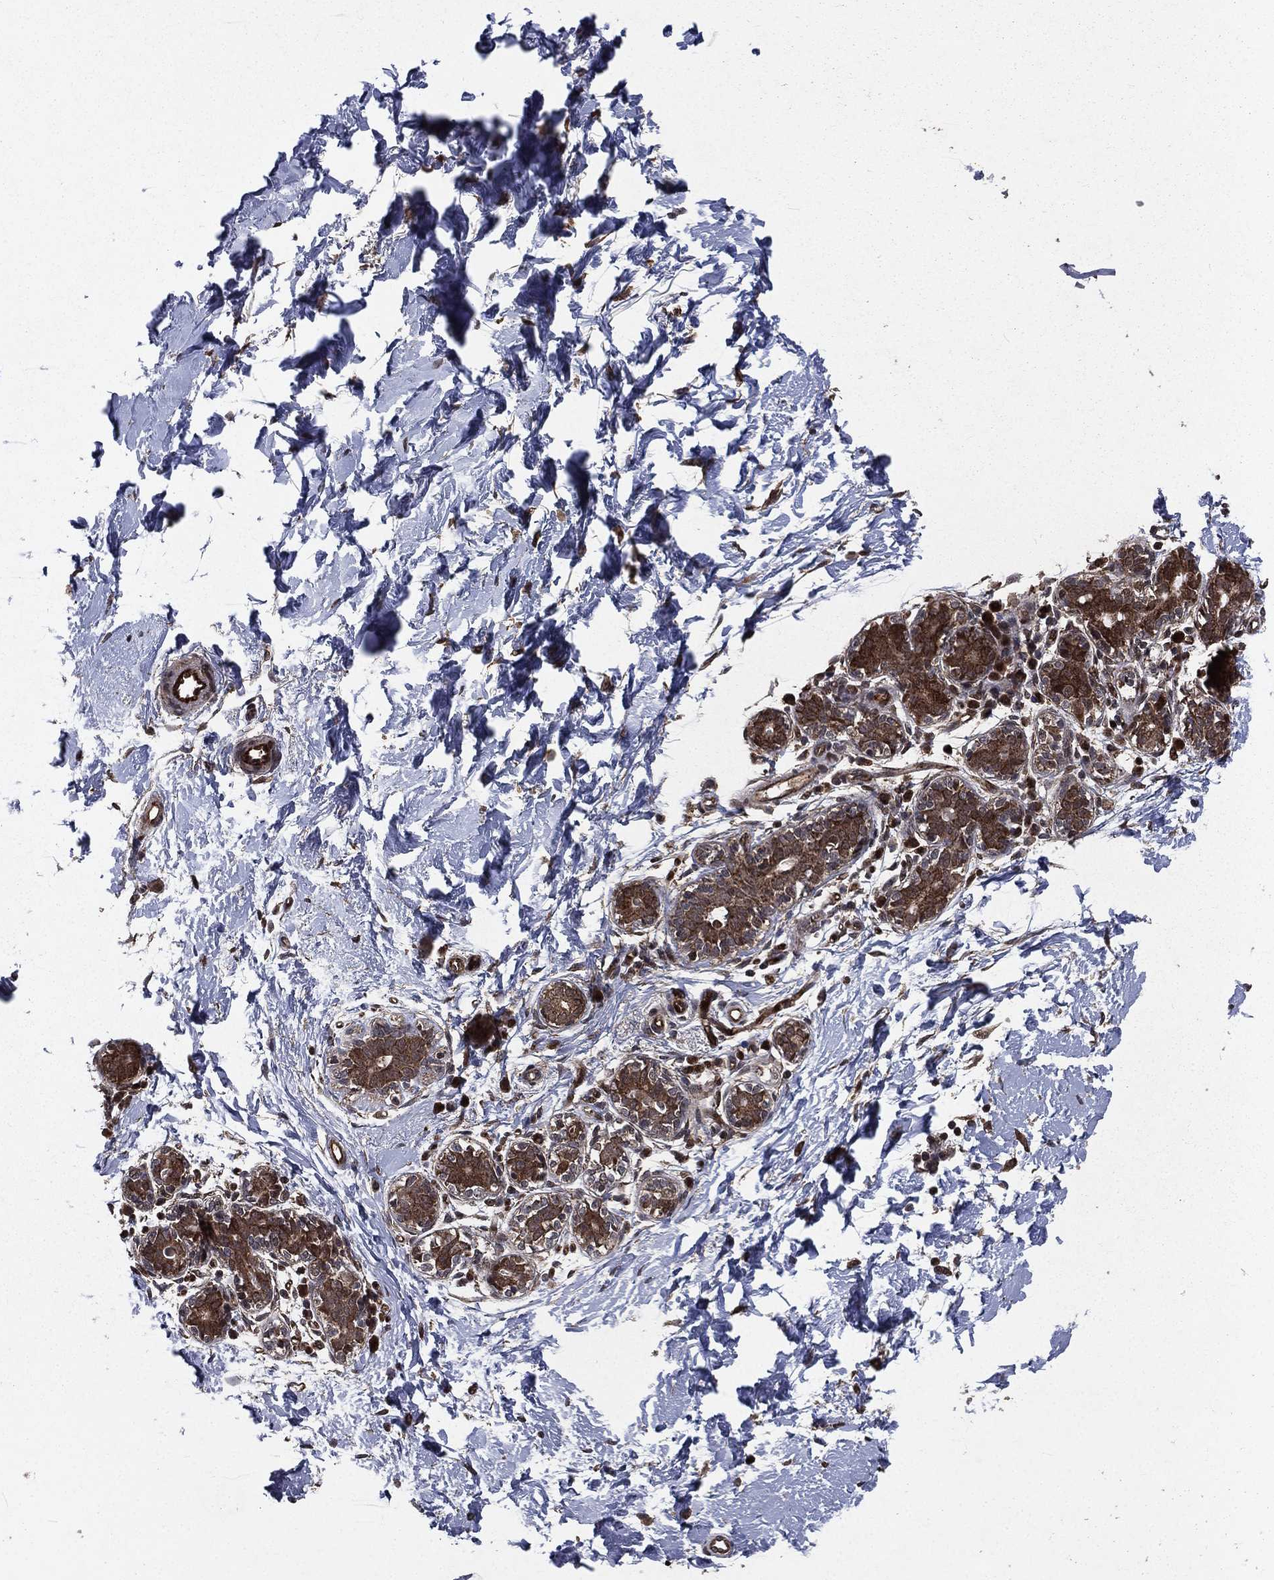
{"staining": {"intensity": "negative", "quantity": "none", "location": "none"}, "tissue": "breast", "cell_type": "Adipocytes", "image_type": "normal", "snomed": [{"axis": "morphology", "description": "Normal tissue, NOS"}, {"axis": "topography", "description": "Breast"}], "caption": "Adipocytes show no significant expression in benign breast. (DAB (3,3'-diaminobenzidine) immunohistochemistry (IHC) with hematoxylin counter stain).", "gene": "LENG8", "patient": {"sex": "female", "age": 37}}